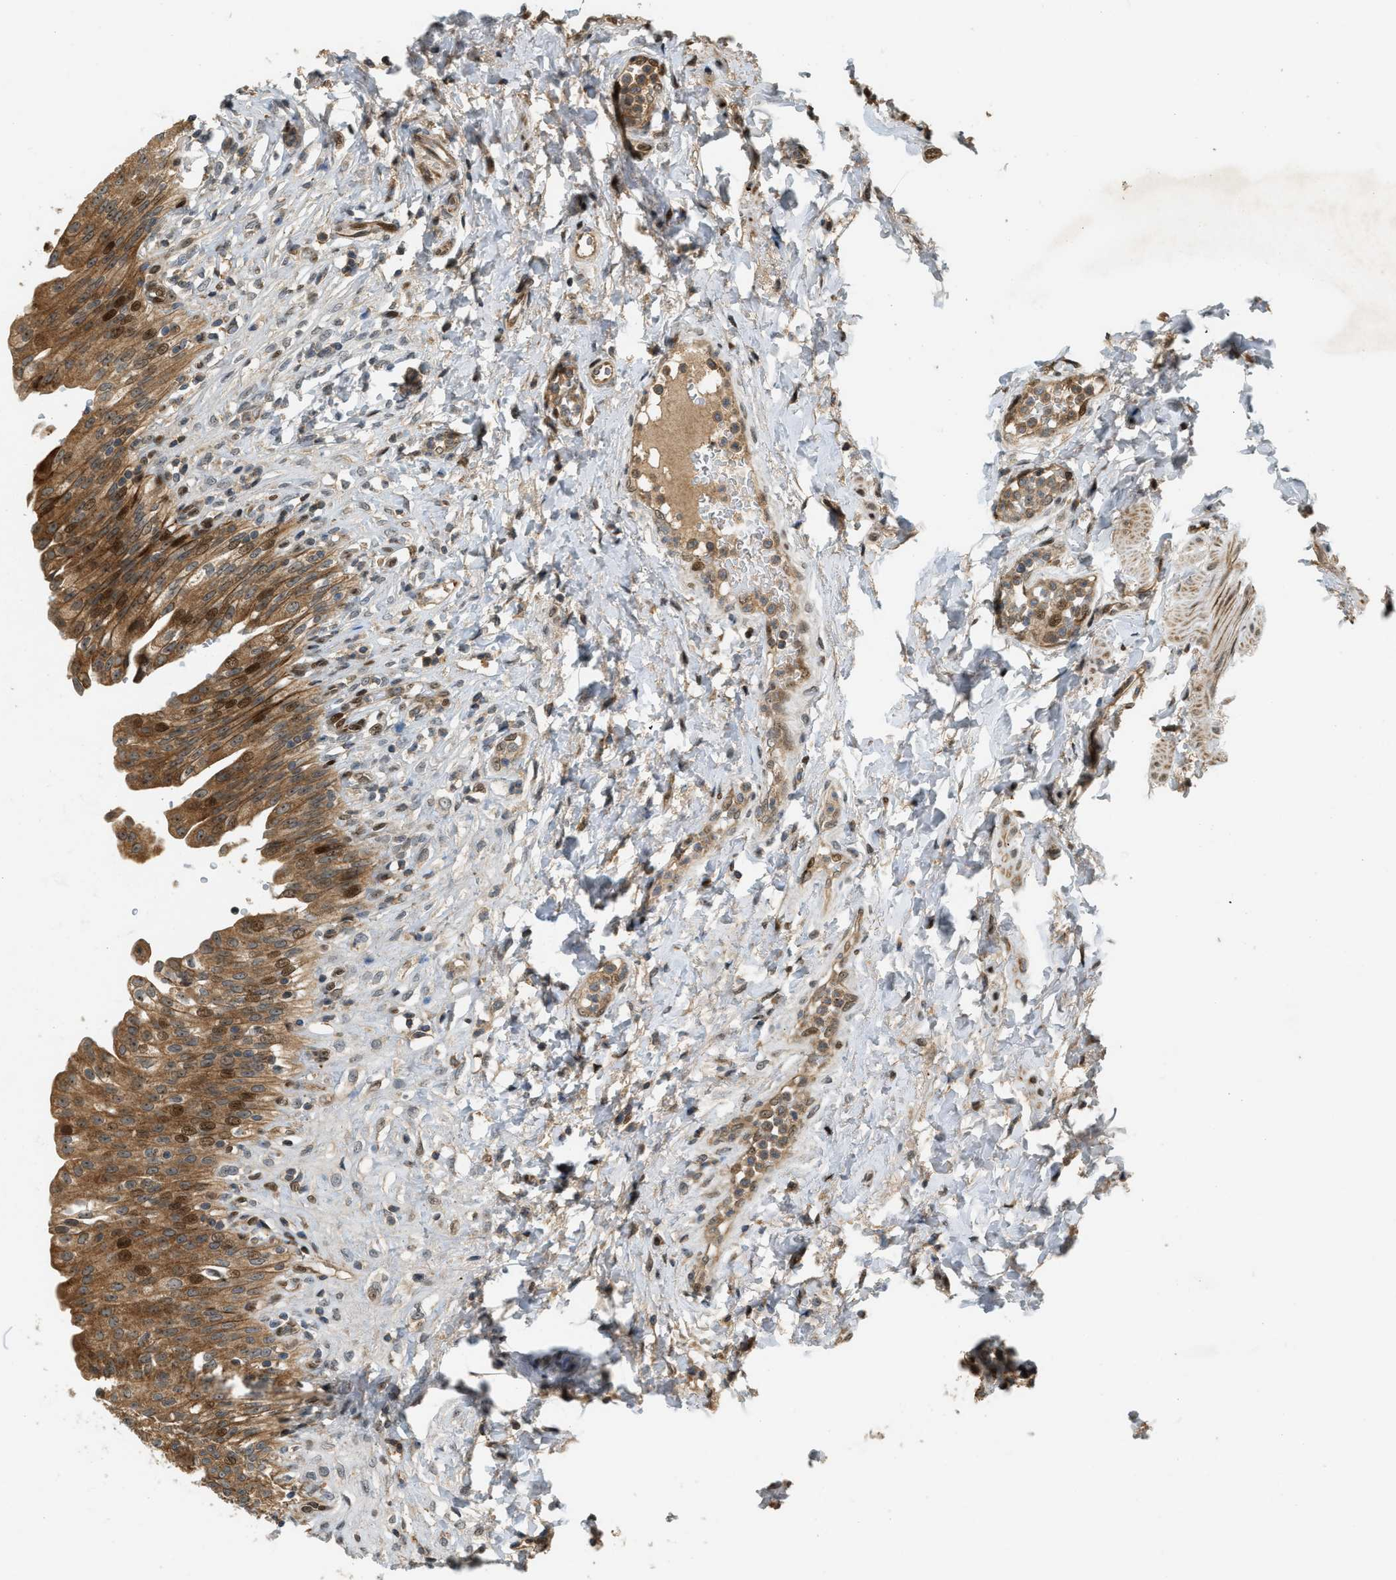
{"staining": {"intensity": "strong", "quantity": ">75%", "location": "cytoplasmic/membranous,nuclear"}, "tissue": "urinary bladder", "cell_type": "Urothelial cells", "image_type": "normal", "snomed": [{"axis": "morphology", "description": "Urothelial carcinoma, High grade"}, {"axis": "topography", "description": "Urinary bladder"}], "caption": "Human urinary bladder stained with a protein marker exhibits strong staining in urothelial cells.", "gene": "TRAPPC14", "patient": {"sex": "male", "age": 46}}